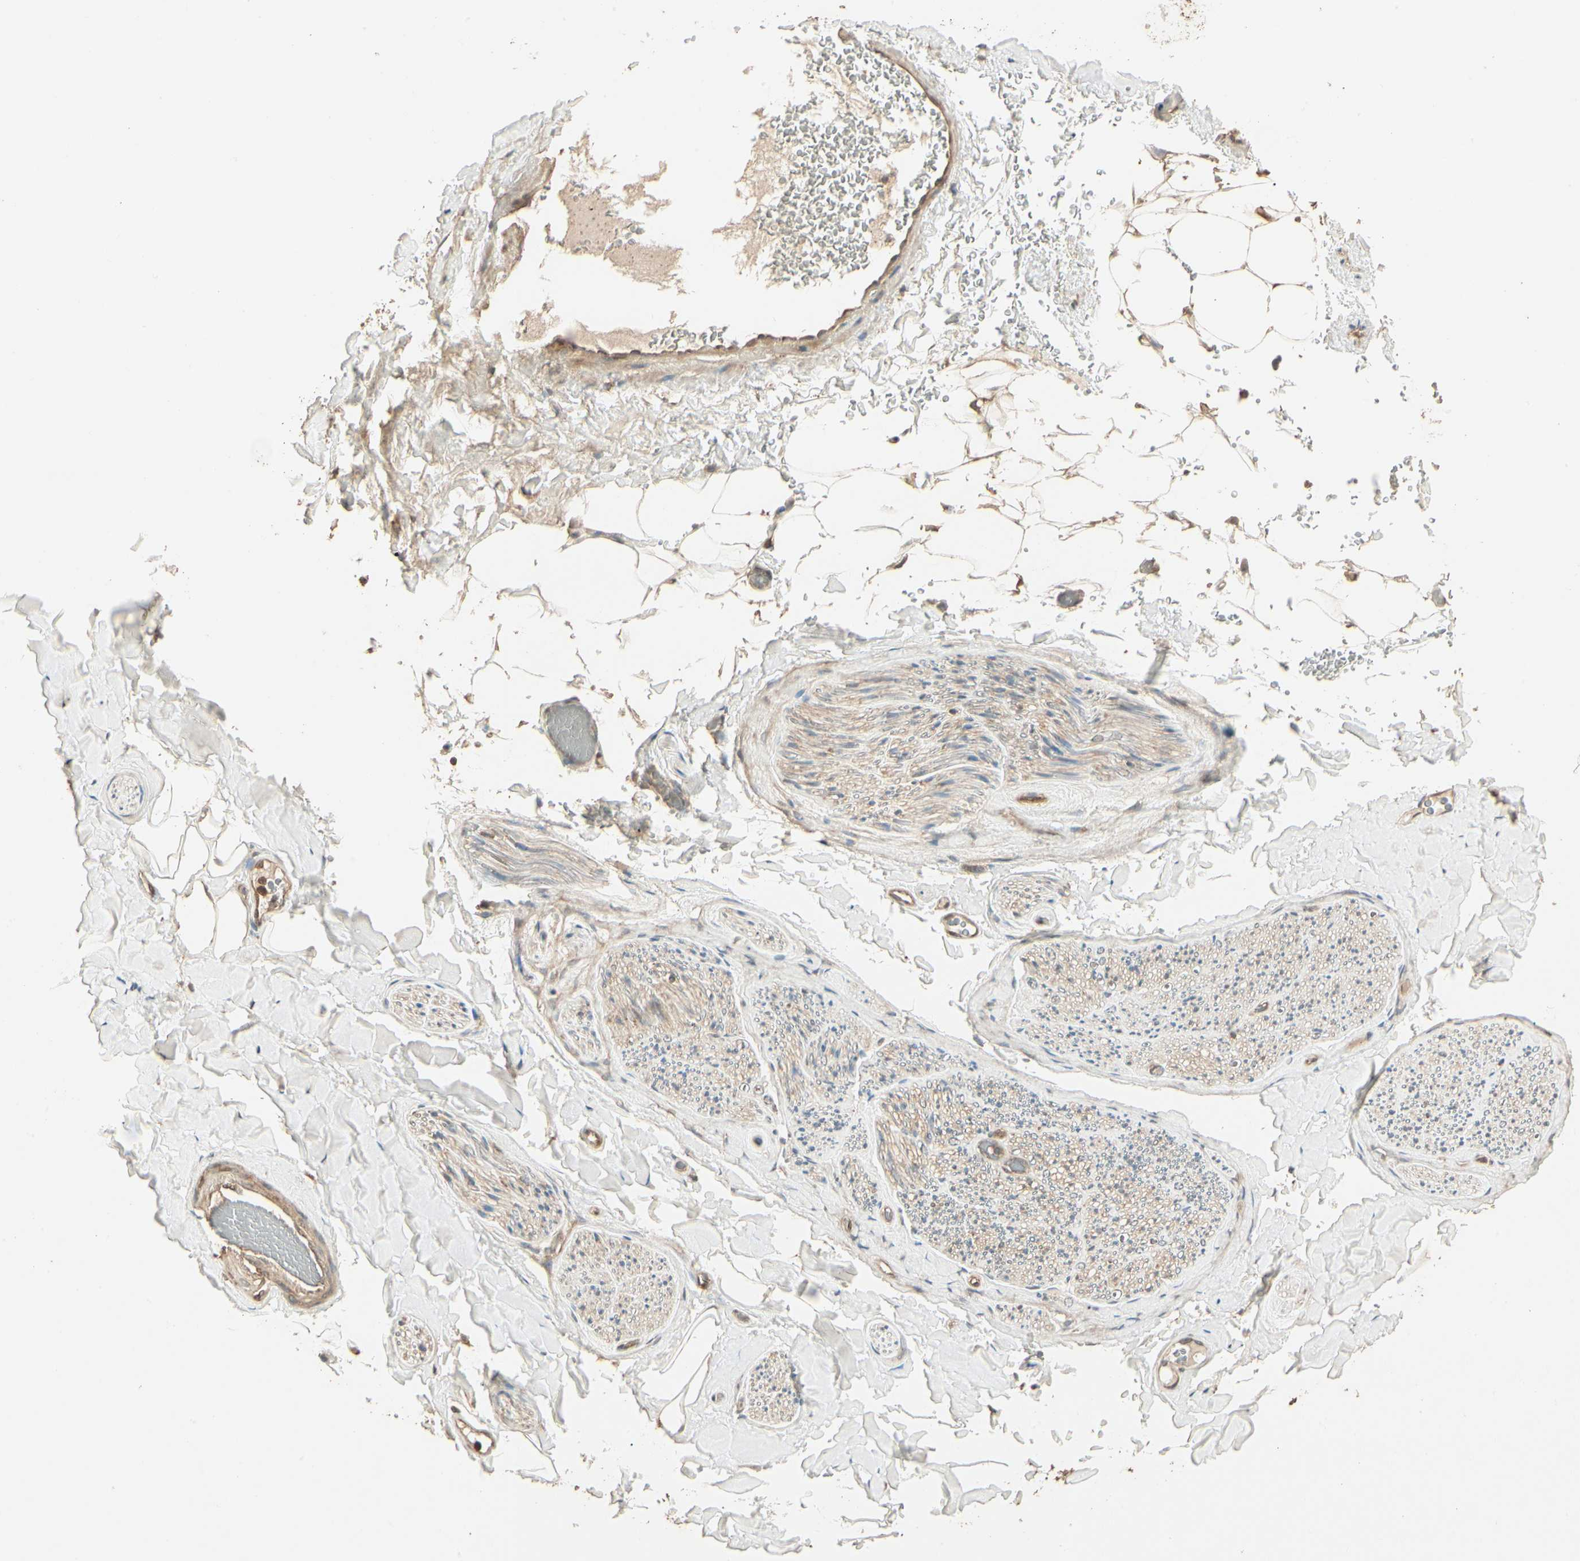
{"staining": {"intensity": "weak", "quantity": "25%-75%", "location": "cytoplasmic/membranous"}, "tissue": "adipose tissue", "cell_type": "Adipocytes", "image_type": "normal", "snomed": [{"axis": "morphology", "description": "Normal tissue, NOS"}, {"axis": "topography", "description": "Peripheral nerve tissue"}], "caption": "Immunohistochemistry (DAB (3,3'-diaminobenzidine)) staining of unremarkable human adipose tissue exhibits weak cytoplasmic/membranous protein staining in approximately 25%-75% of adipocytes.", "gene": "CCT7", "patient": {"sex": "male", "age": 70}}